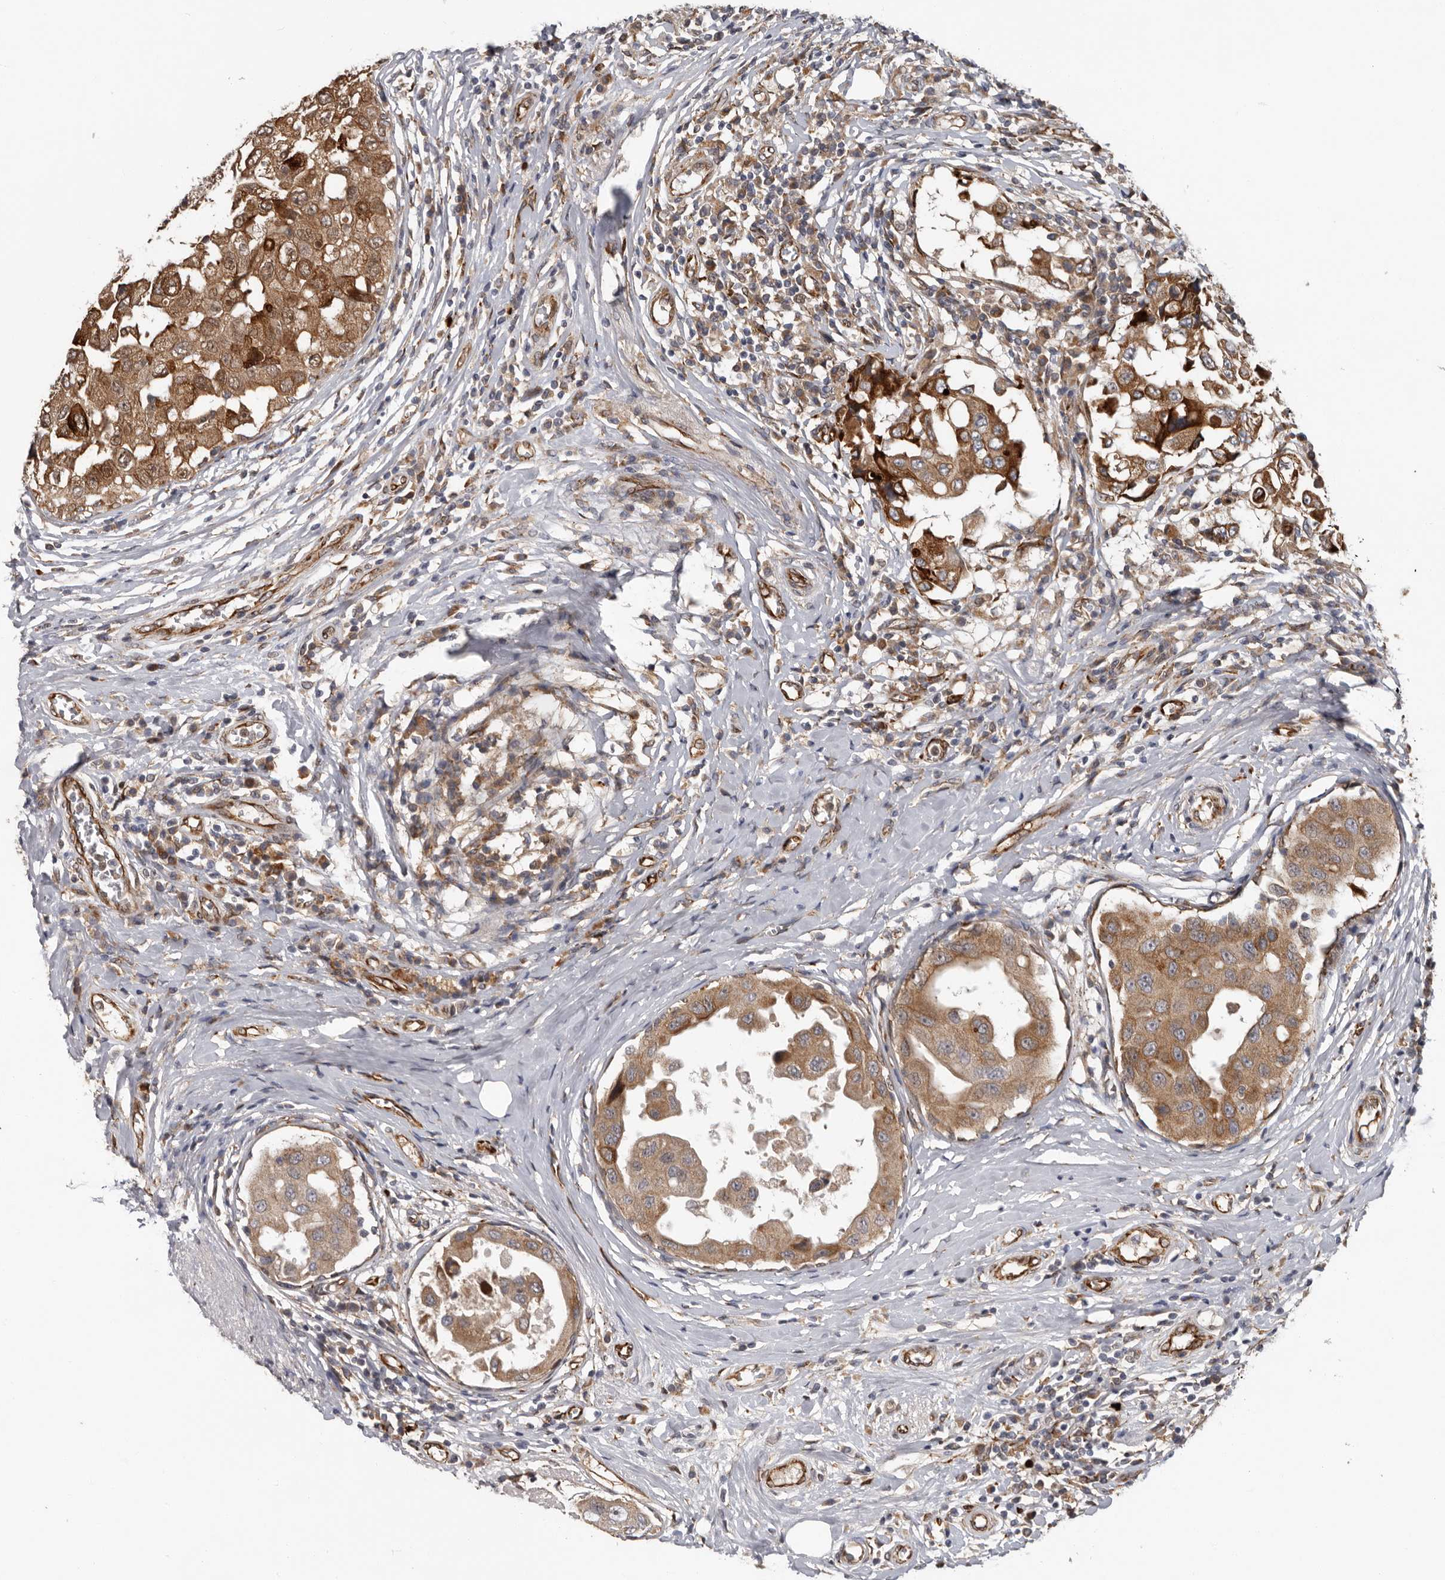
{"staining": {"intensity": "moderate", "quantity": ">75%", "location": "cytoplasmic/membranous"}, "tissue": "breast cancer", "cell_type": "Tumor cells", "image_type": "cancer", "snomed": [{"axis": "morphology", "description": "Duct carcinoma"}, {"axis": "topography", "description": "Breast"}], "caption": "Immunohistochemistry micrograph of neoplastic tissue: human breast invasive ductal carcinoma stained using immunohistochemistry (IHC) shows medium levels of moderate protein expression localized specifically in the cytoplasmic/membranous of tumor cells, appearing as a cytoplasmic/membranous brown color.", "gene": "MTF1", "patient": {"sex": "female", "age": 27}}